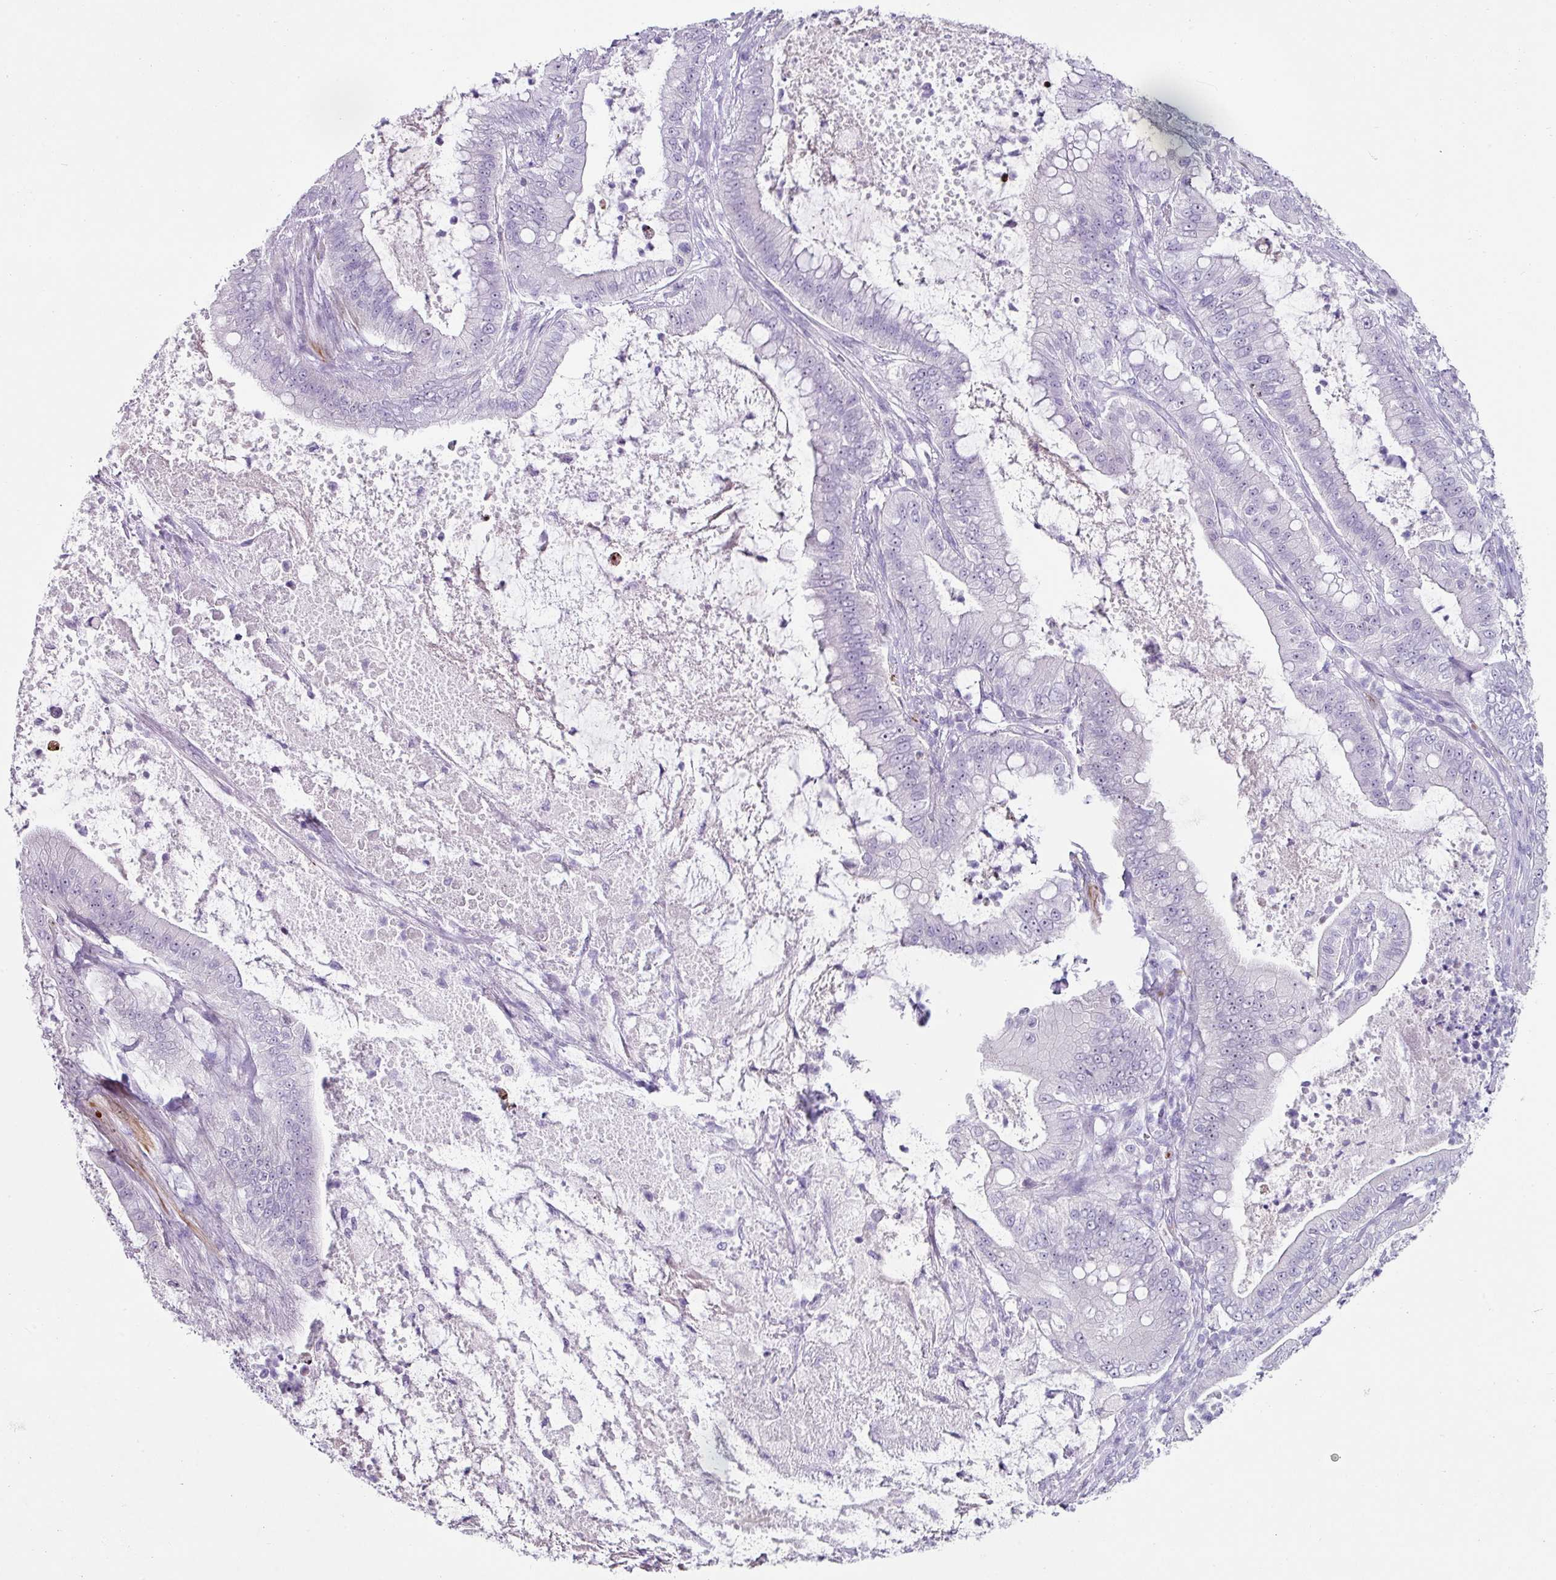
{"staining": {"intensity": "negative", "quantity": "none", "location": "none"}, "tissue": "pancreatic cancer", "cell_type": "Tumor cells", "image_type": "cancer", "snomed": [{"axis": "morphology", "description": "Adenocarcinoma, NOS"}, {"axis": "topography", "description": "Pancreas"}], "caption": "Immunohistochemical staining of human adenocarcinoma (pancreatic) exhibits no significant staining in tumor cells.", "gene": "TRA2A", "patient": {"sex": "male", "age": 71}}